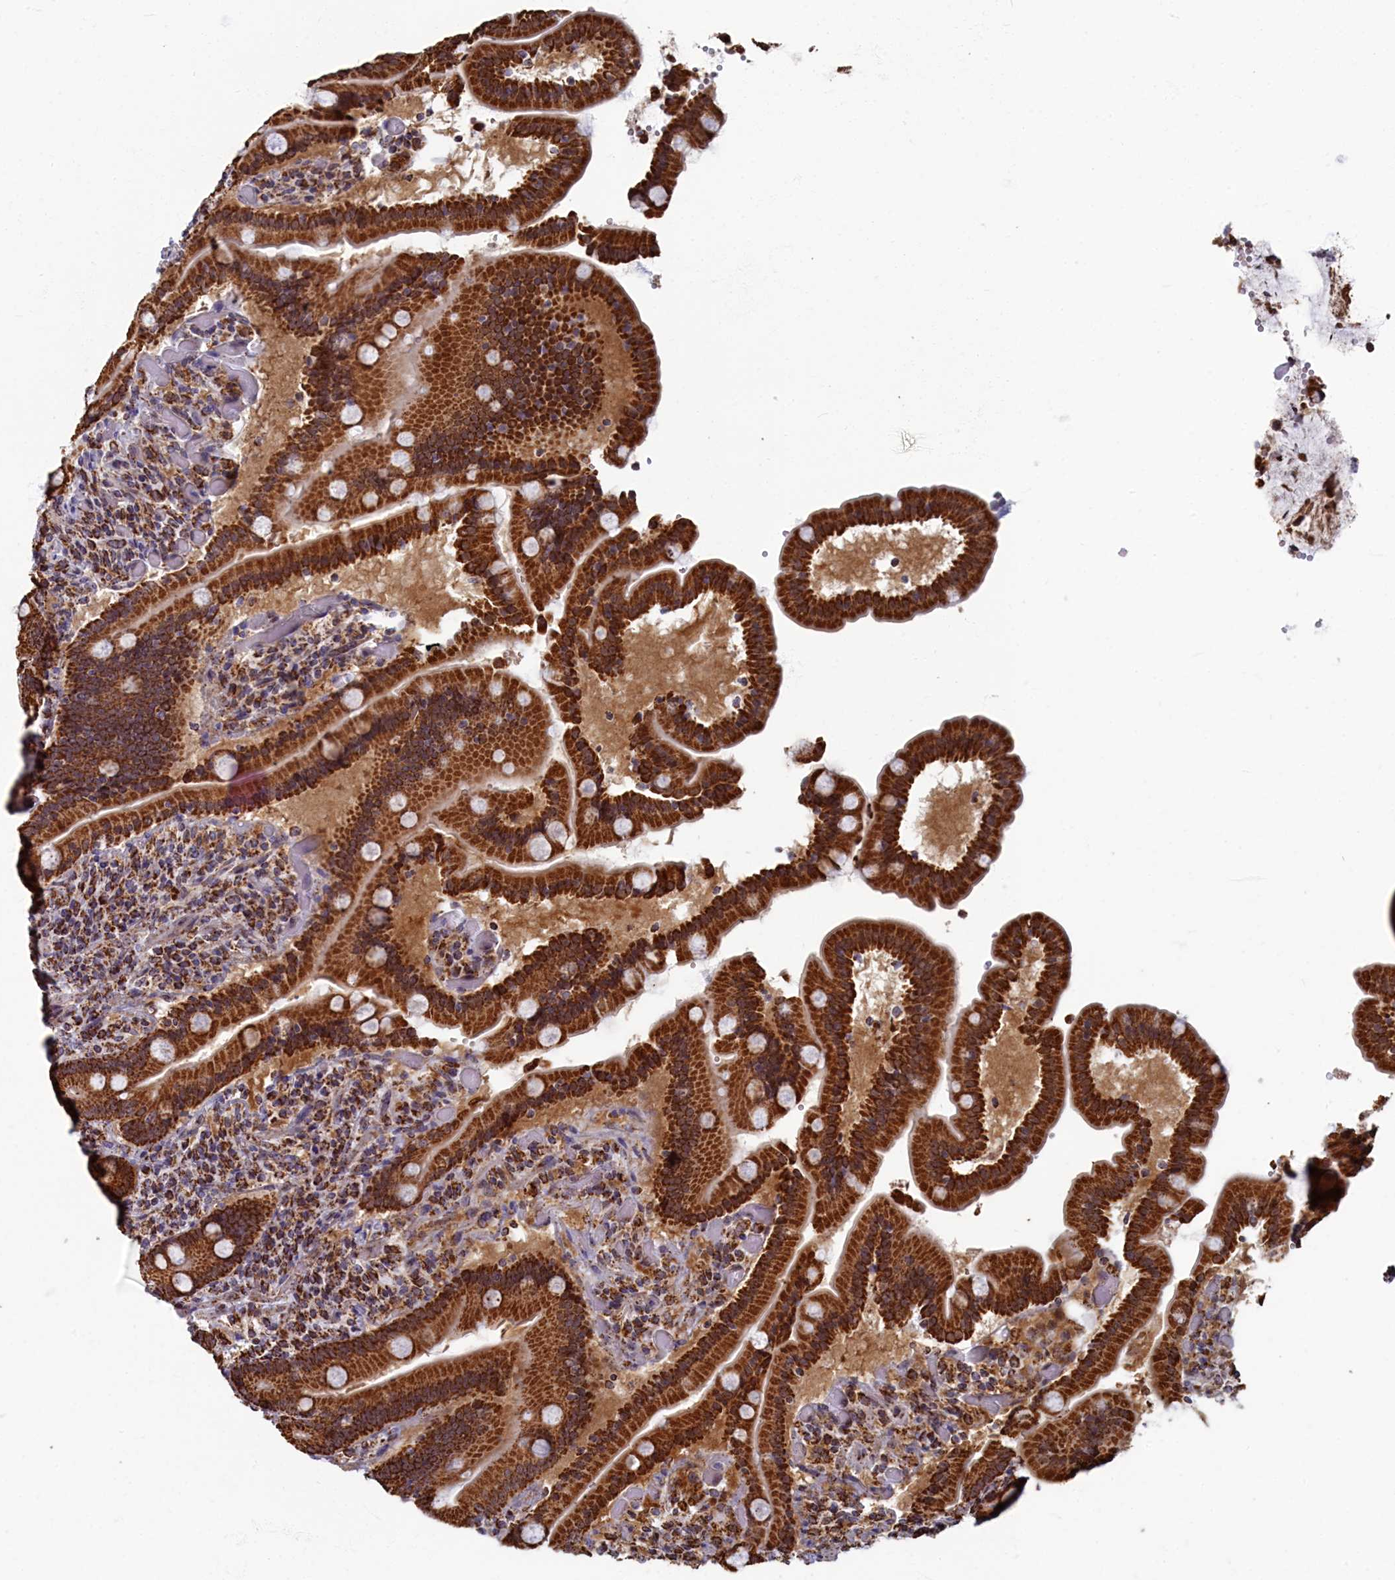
{"staining": {"intensity": "strong", "quantity": ">75%", "location": "cytoplasmic/membranous"}, "tissue": "duodenum", "cell_type": "Glandular cells", "image_type": "normal", "snomed": [{"axis": "morphology", "description": "Normal tissue, NOS"}, {"axis": "topography", "description": "Duodenum"}], "caption": "Protein expression analysis of unremarkable duodenum demonstrates strong cytoplasmic/membranous positivity in approximately >75% of glandular cells.", "gene": "SPR", "patient": {"sex": "female", "age": 62}}